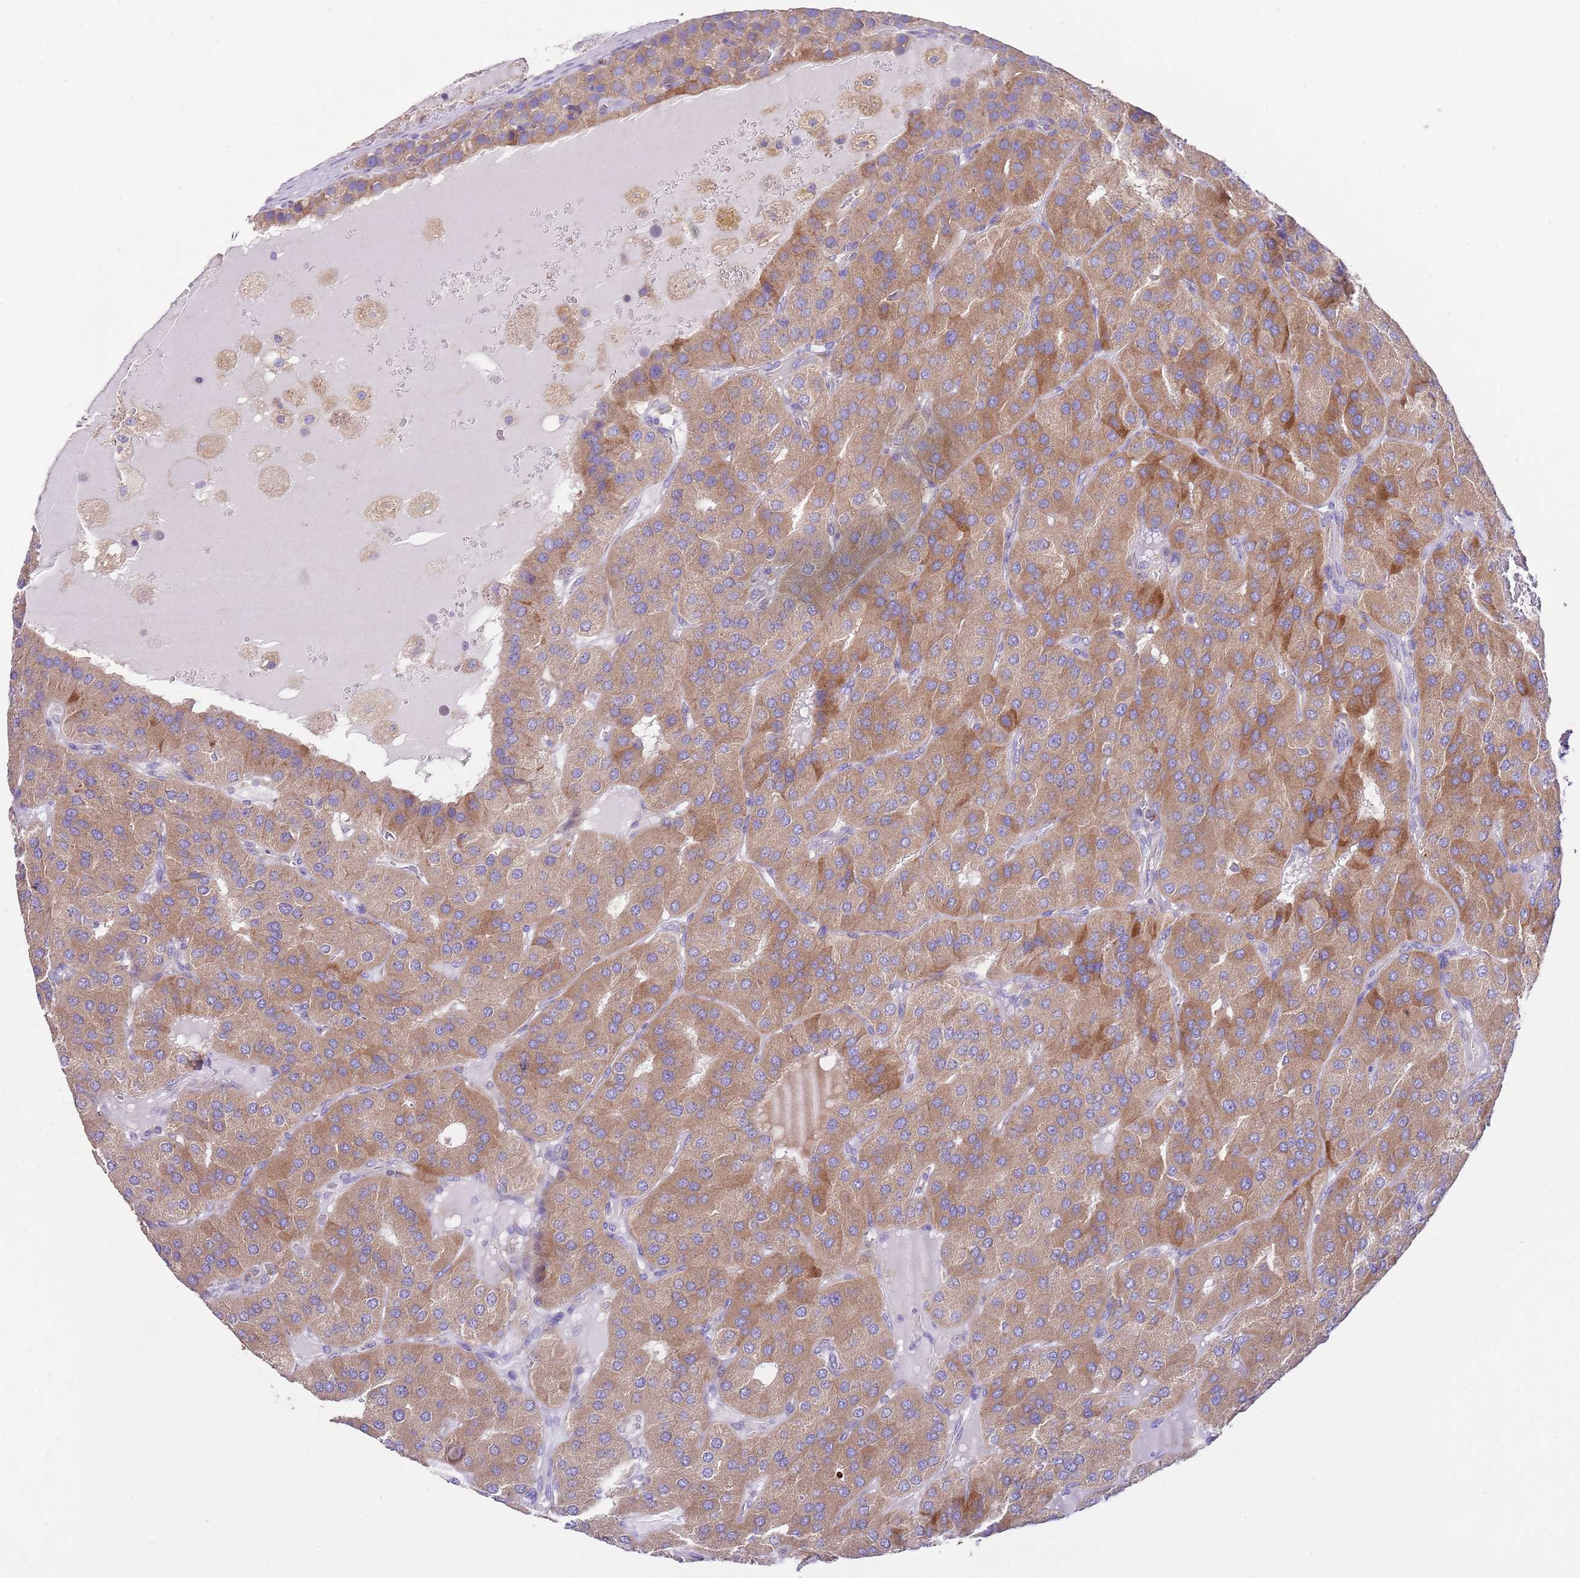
{"staining": {"intensity": "moderate", "quantity": ">75%", "location": "cytoplasmic/membranous"}, "tissue": "parathyroid gland", "cell_type": "Glandular cells", "image_type": "normal", "snomed": [{"axis": "morphology", "description": "Normal tissue, NOS"}, {"axis": "morphology", "description": "Adenoma, NOS"}, {"axis": "topography", "description": "Parathyroid gland"}], "caption": "Protein expression analysis of normal parathyroid gland shows moderate cytoplasmic/membranous staining in about >75% of glandular cells. The protein is stained brown, and the nuclei are stained in blue (DAB (3,3'-diaminobenzidine) IHC with brightfield microscopy, high magnification).", "gene": "RPS10", "patient": {"sex": "female", "age": 86}}